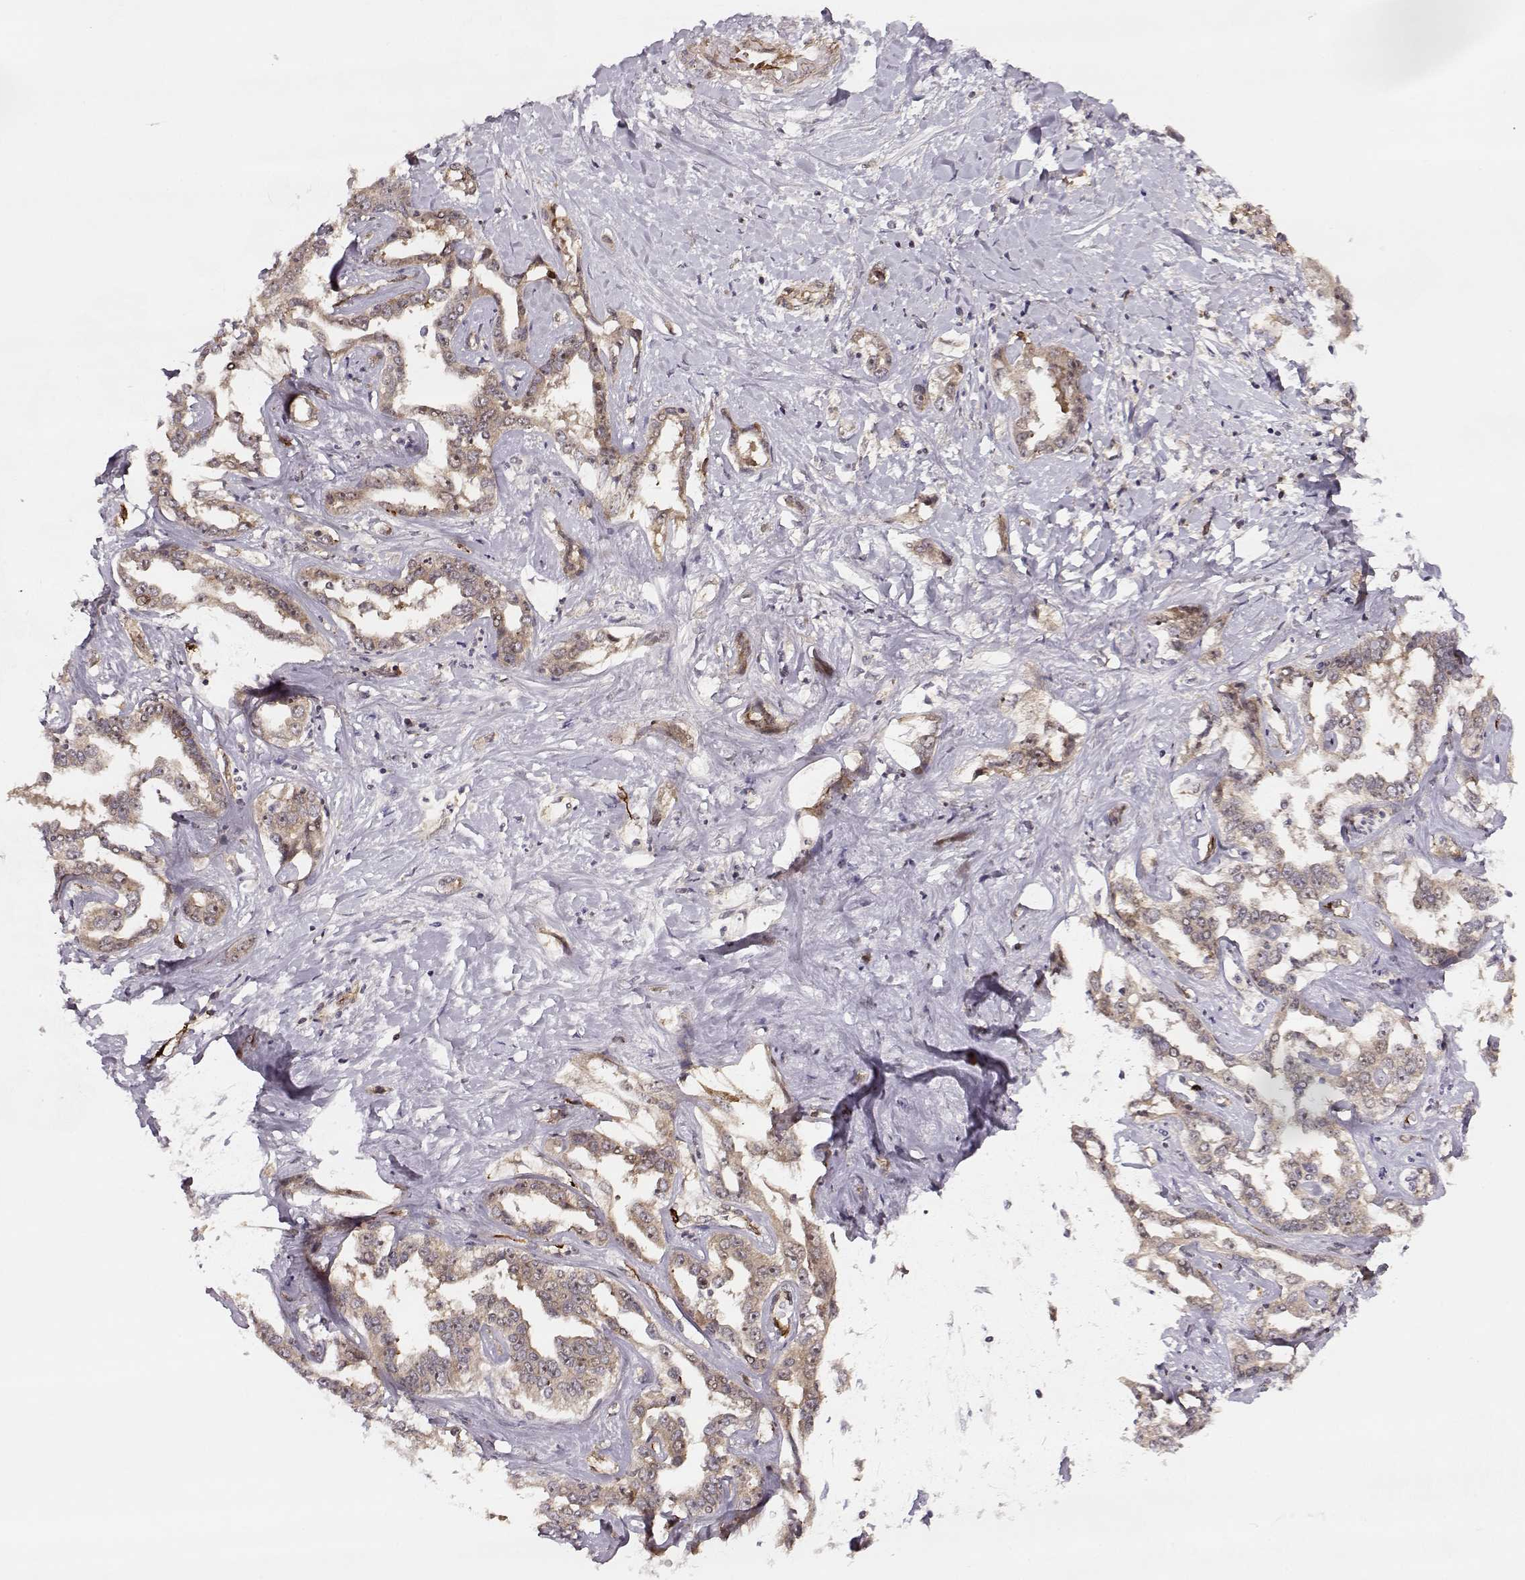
{"staining": {"intensity": "weak", "quantity": ">75%", "location": "cytoplasmic/membranous"}, "tissue": "liver cancer", "cell_type": "Tumor cells", "image_type": "cancer", "snomed": [{"axis": "morphology", "description": "Cholangiocarcinoma"}, {"axis": "topography", "description": "Liver"}], "caption": "An image of human liver cancer stained for a protein shows weak cytoplasmic/membranous brown staining in tumor cells.", "gene": "CIR1", "patient": {"sex": "male", "age": 59}}